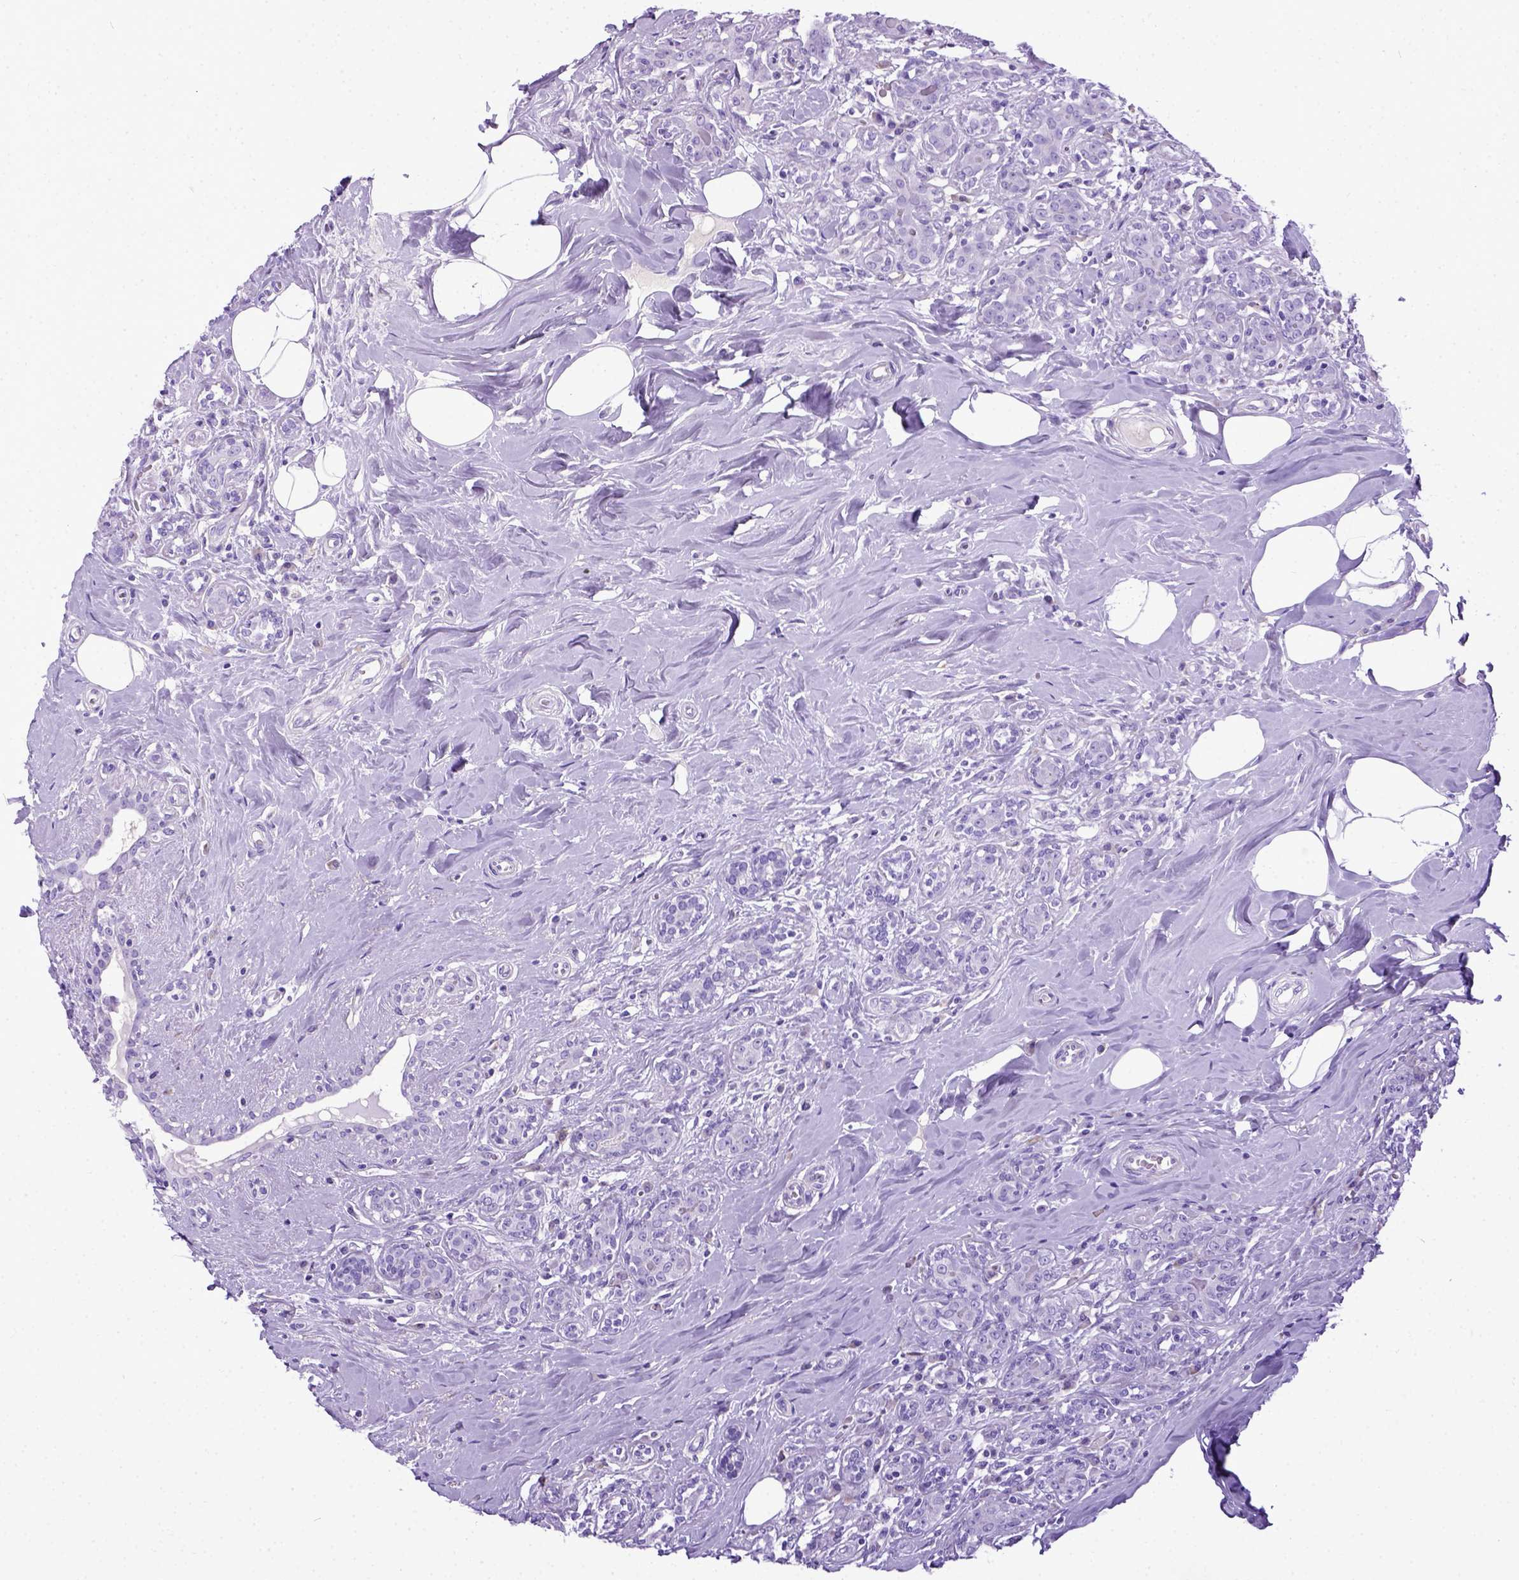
{"staining": {"intensity": "negative", "quantity": "none", "location": "none"}, "tissue": "breast cancer", "cell_type": "Tumor cells", "image_type": "cancer", "snomed": [{"axis": "morphology", "description": "Normal tissue, NOS"}, {"axis": "morphology", "description": "Duct carcinoma"}, {"axis": "topography", "description": "Breast"}], "caption": "Tumor cells are negative for protein expression in human breast cancer.", "gene": "IGF2", "patient": {"sex": "female", "age": 43}}